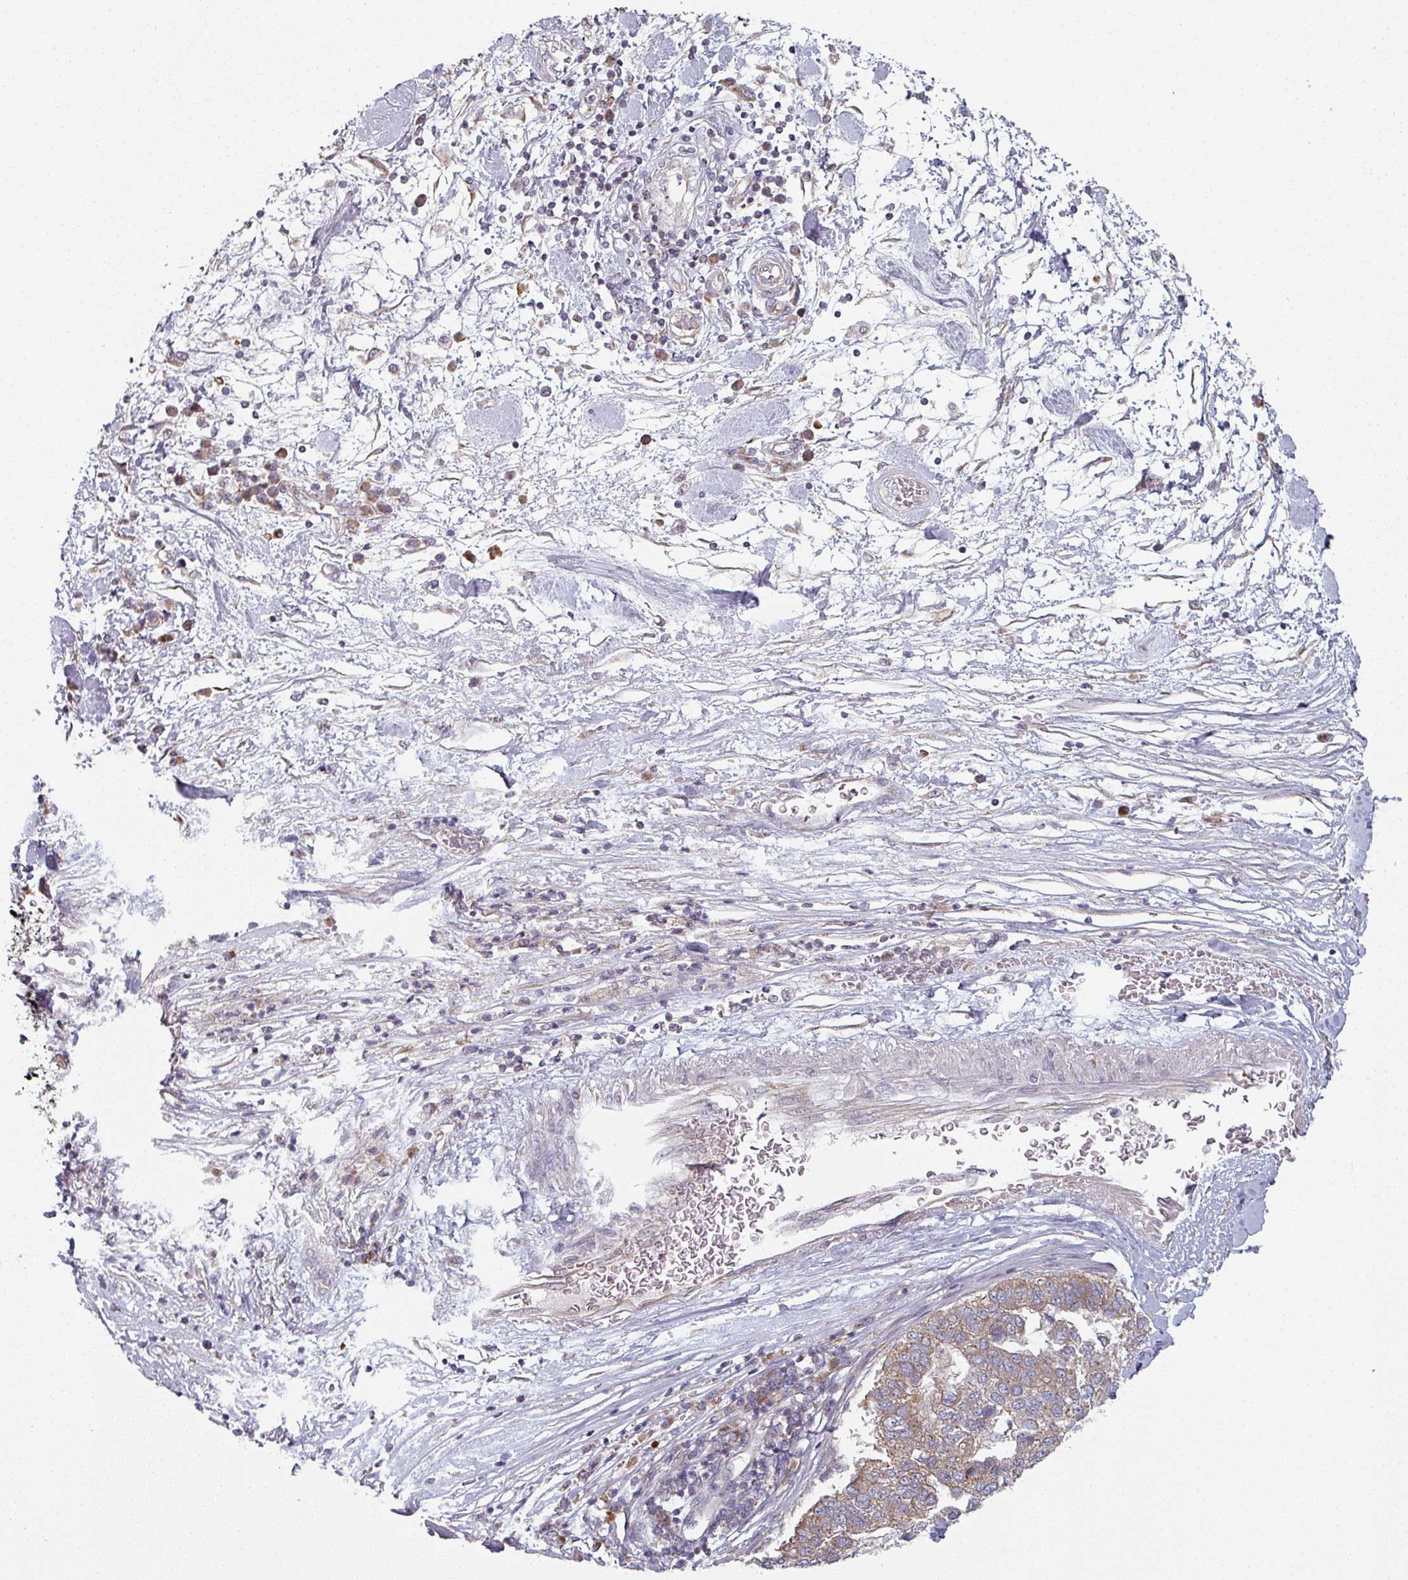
{"staining": {"intensity": "weak", "quantity": ">75%", "location": "cytoplasmic/membranous"}, "tissue": "pancreatic cancer", "cell_type": "Tumor cells", "image_type": "cancer", "snomed": [{"axis": "morphology", "description": "Adenocarcinoma, NOS"}, {"axis": "topography", "description": "Pancreas"}], "caption": "DAB (3,3'-diaminobenzidine) immunohistochemical staining of adenocarcinoma (pancreatic) reveals weak cytoplasmic/membranous protein staining in about >75% of tumor cells.", "gene": "PLEKHJ1", "patient": {"sex": "female", "age": 61}}